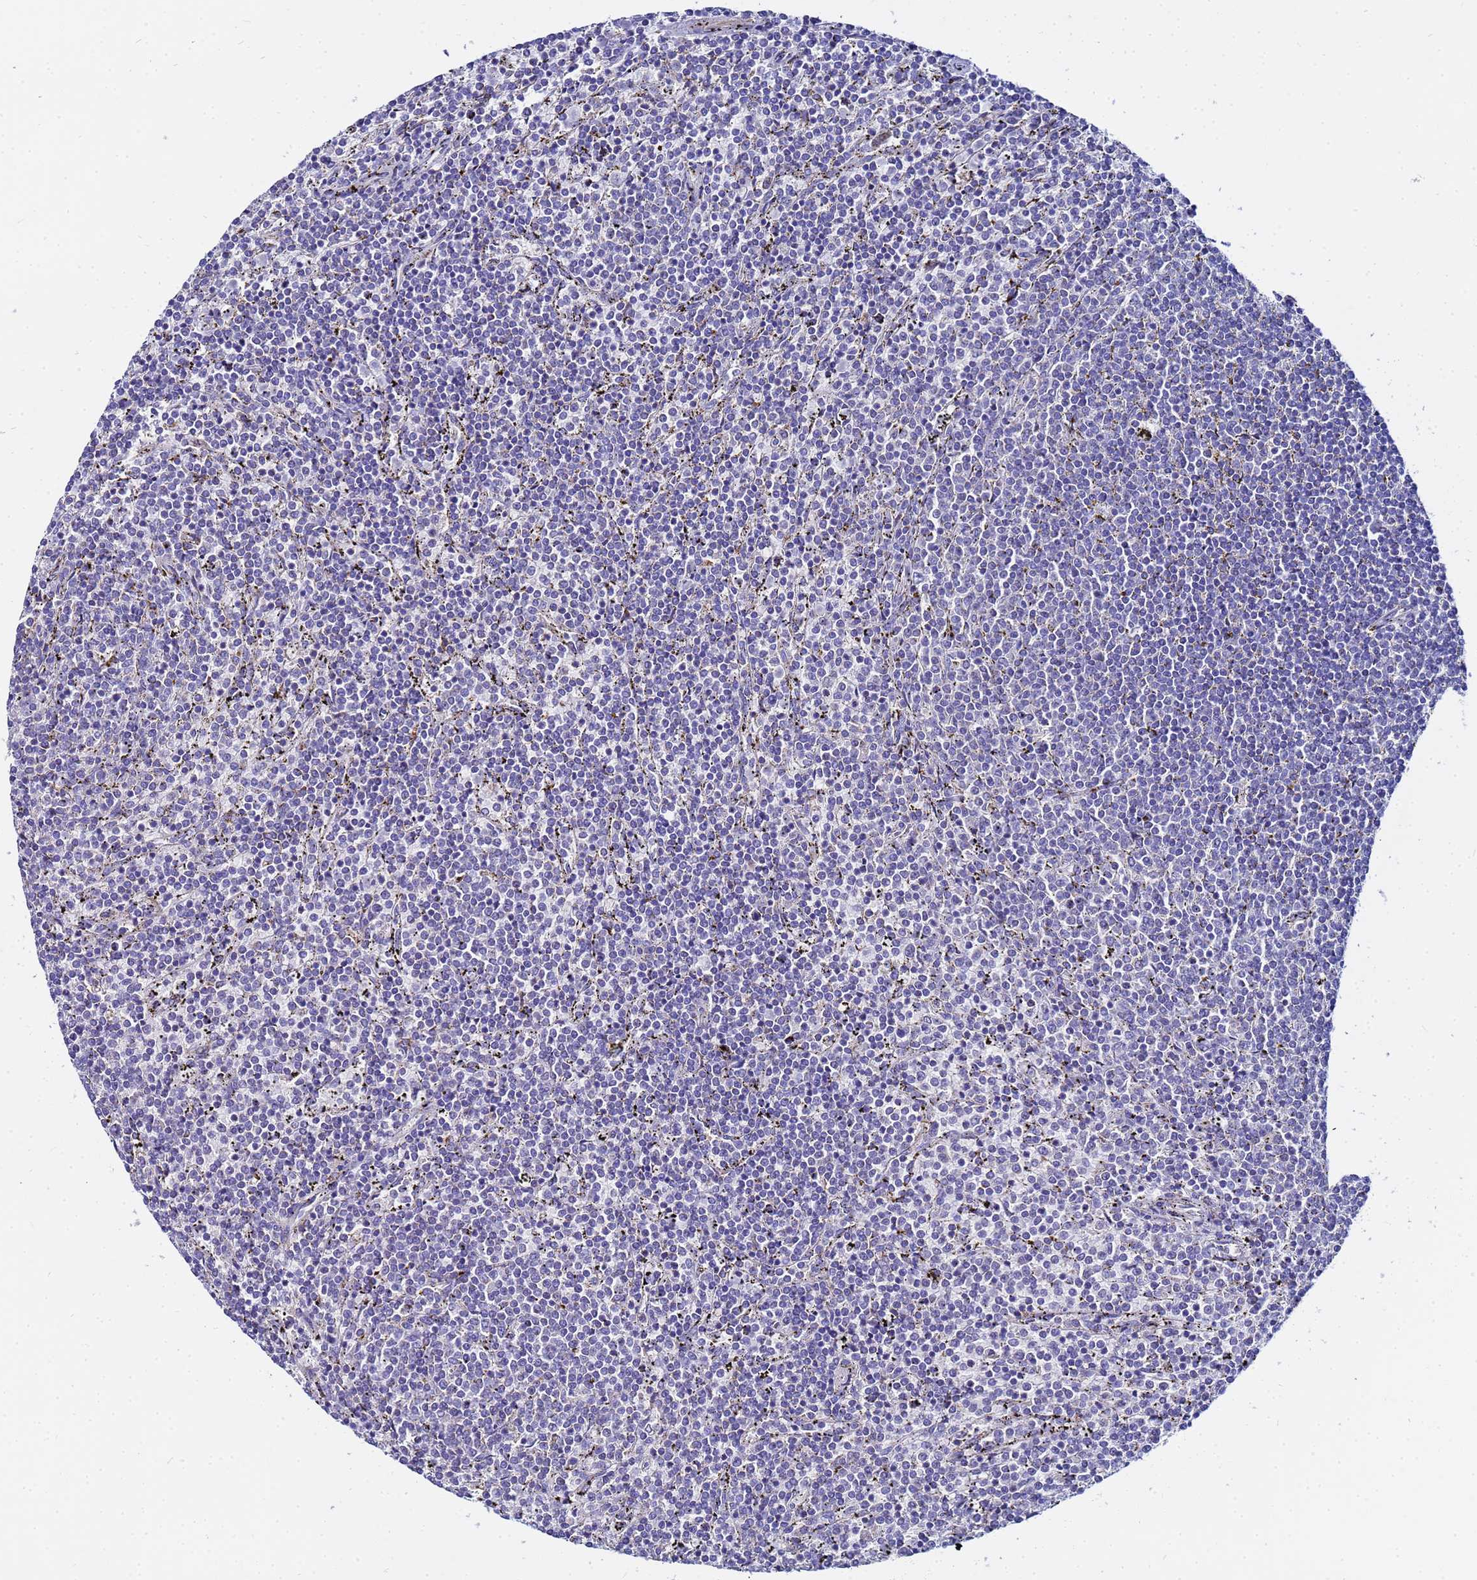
{"staining": {"intensity": "negative", "quantity": "none", "location": "none"}, "tissue": "lymphoma", "cell_type": "Tumor cells", "image_type": "cancer", "snomed": [{"axis": "morphology", "description": "Malignant lymphoma, non-Hodgkin's type, Low grade"}, {"axis": "topography", "description": "Spleen"}], "caption": "Micrograph shows no protein staining in tumor cells of lymphoma tissue.", "gene": "FAHD2A", "patient": {"sex": "female", "age": 50}}